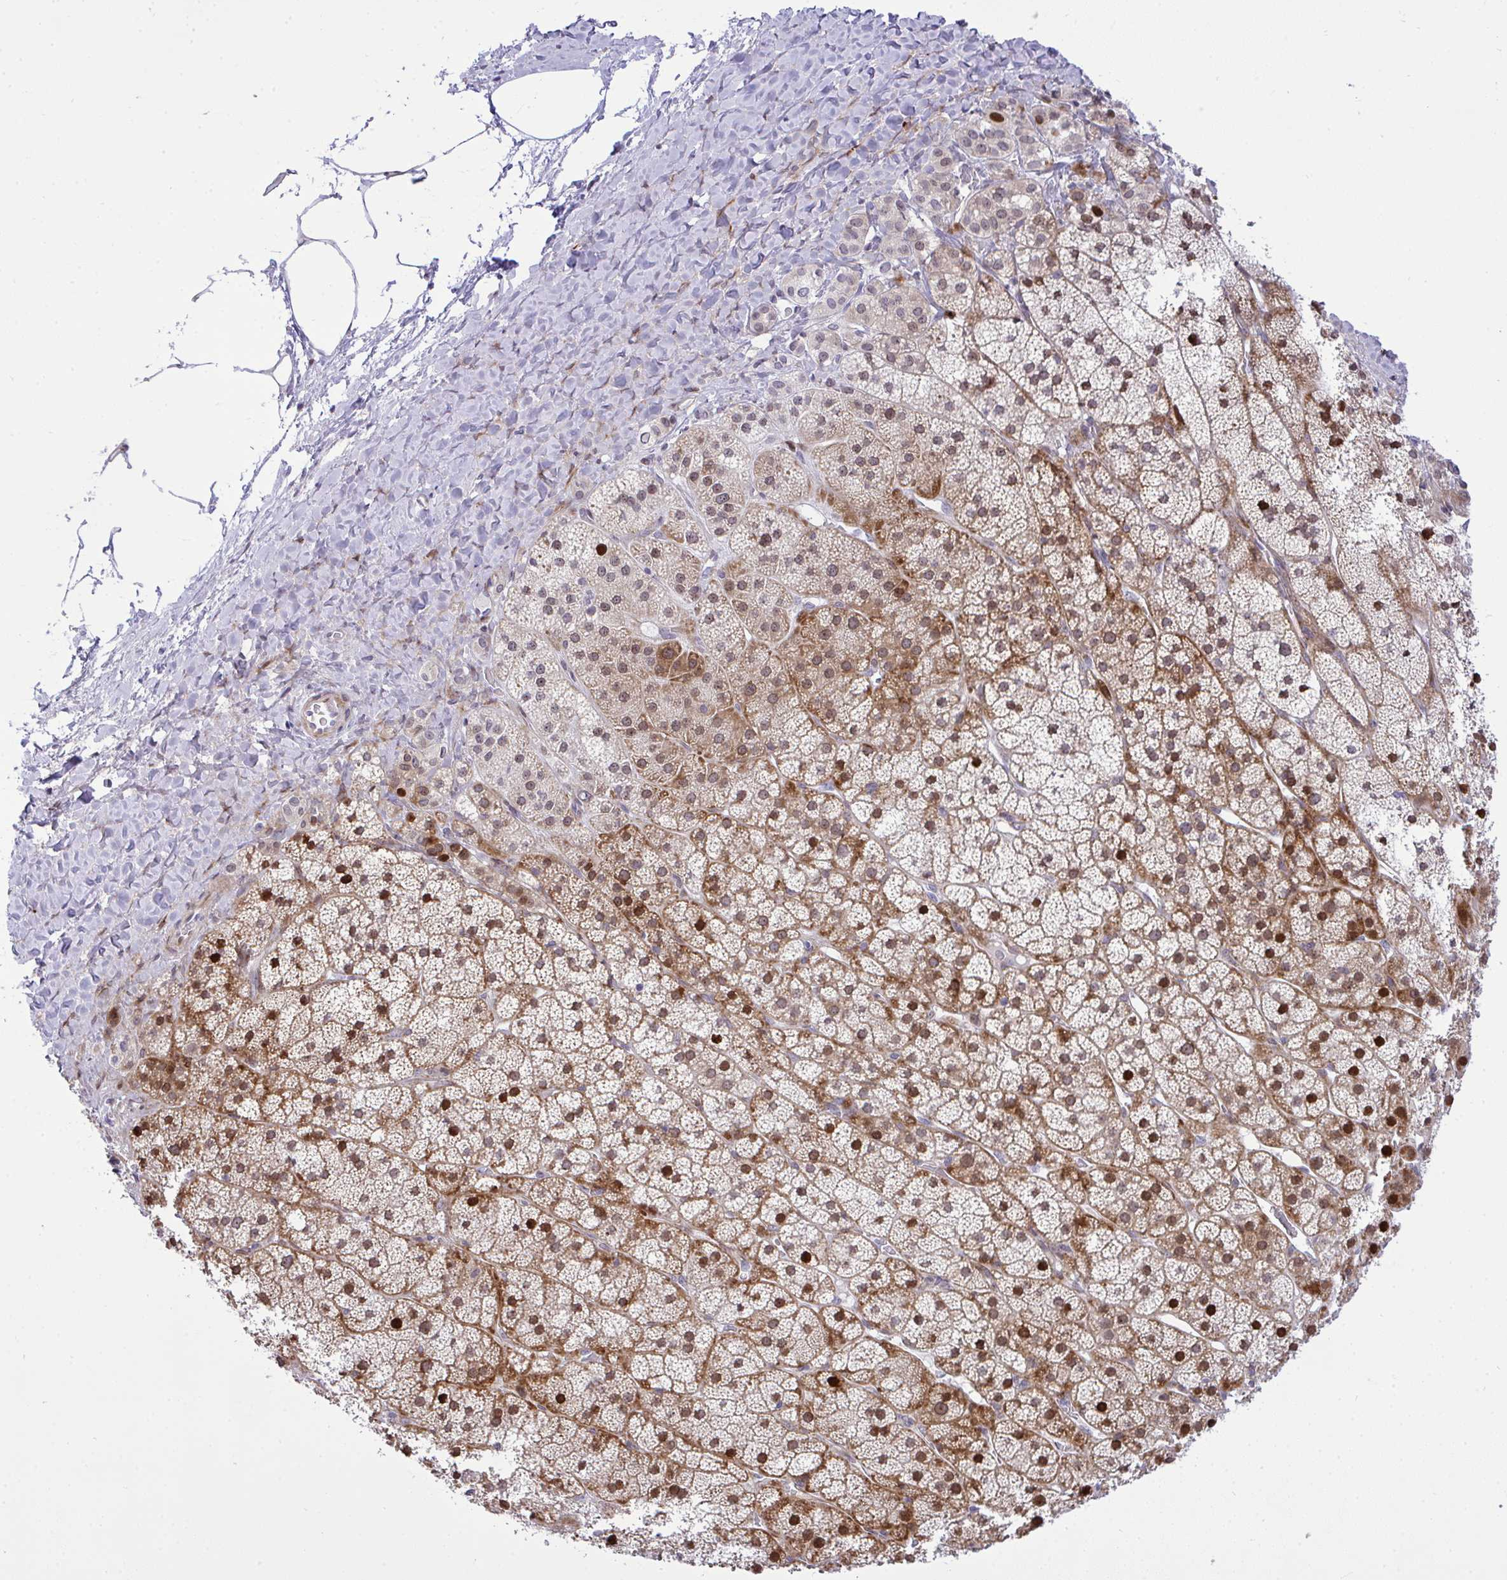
{"staining": {"intensity": "strong", "quantity": "25%-75%", "location": "cytoplasmic/membranous,nuclear"}, "tissue": "adrenal gland", "cell_type": "Glandular cells", "image_type": "normal", "snomed": [{"axis": "morphology", "description": "Normal tissue, NOS"}, {"axis": "topography", "description": "Adrenal gland"}], "caption": "This is a photomicrograph of IHC staining of benign adrenal gland, which shows strong positivity in the cytoplasmic/membranous,nuclear of glandular cells.", "gene": "CASTOR2", "patient": {"sex": "male", "age": 57}}